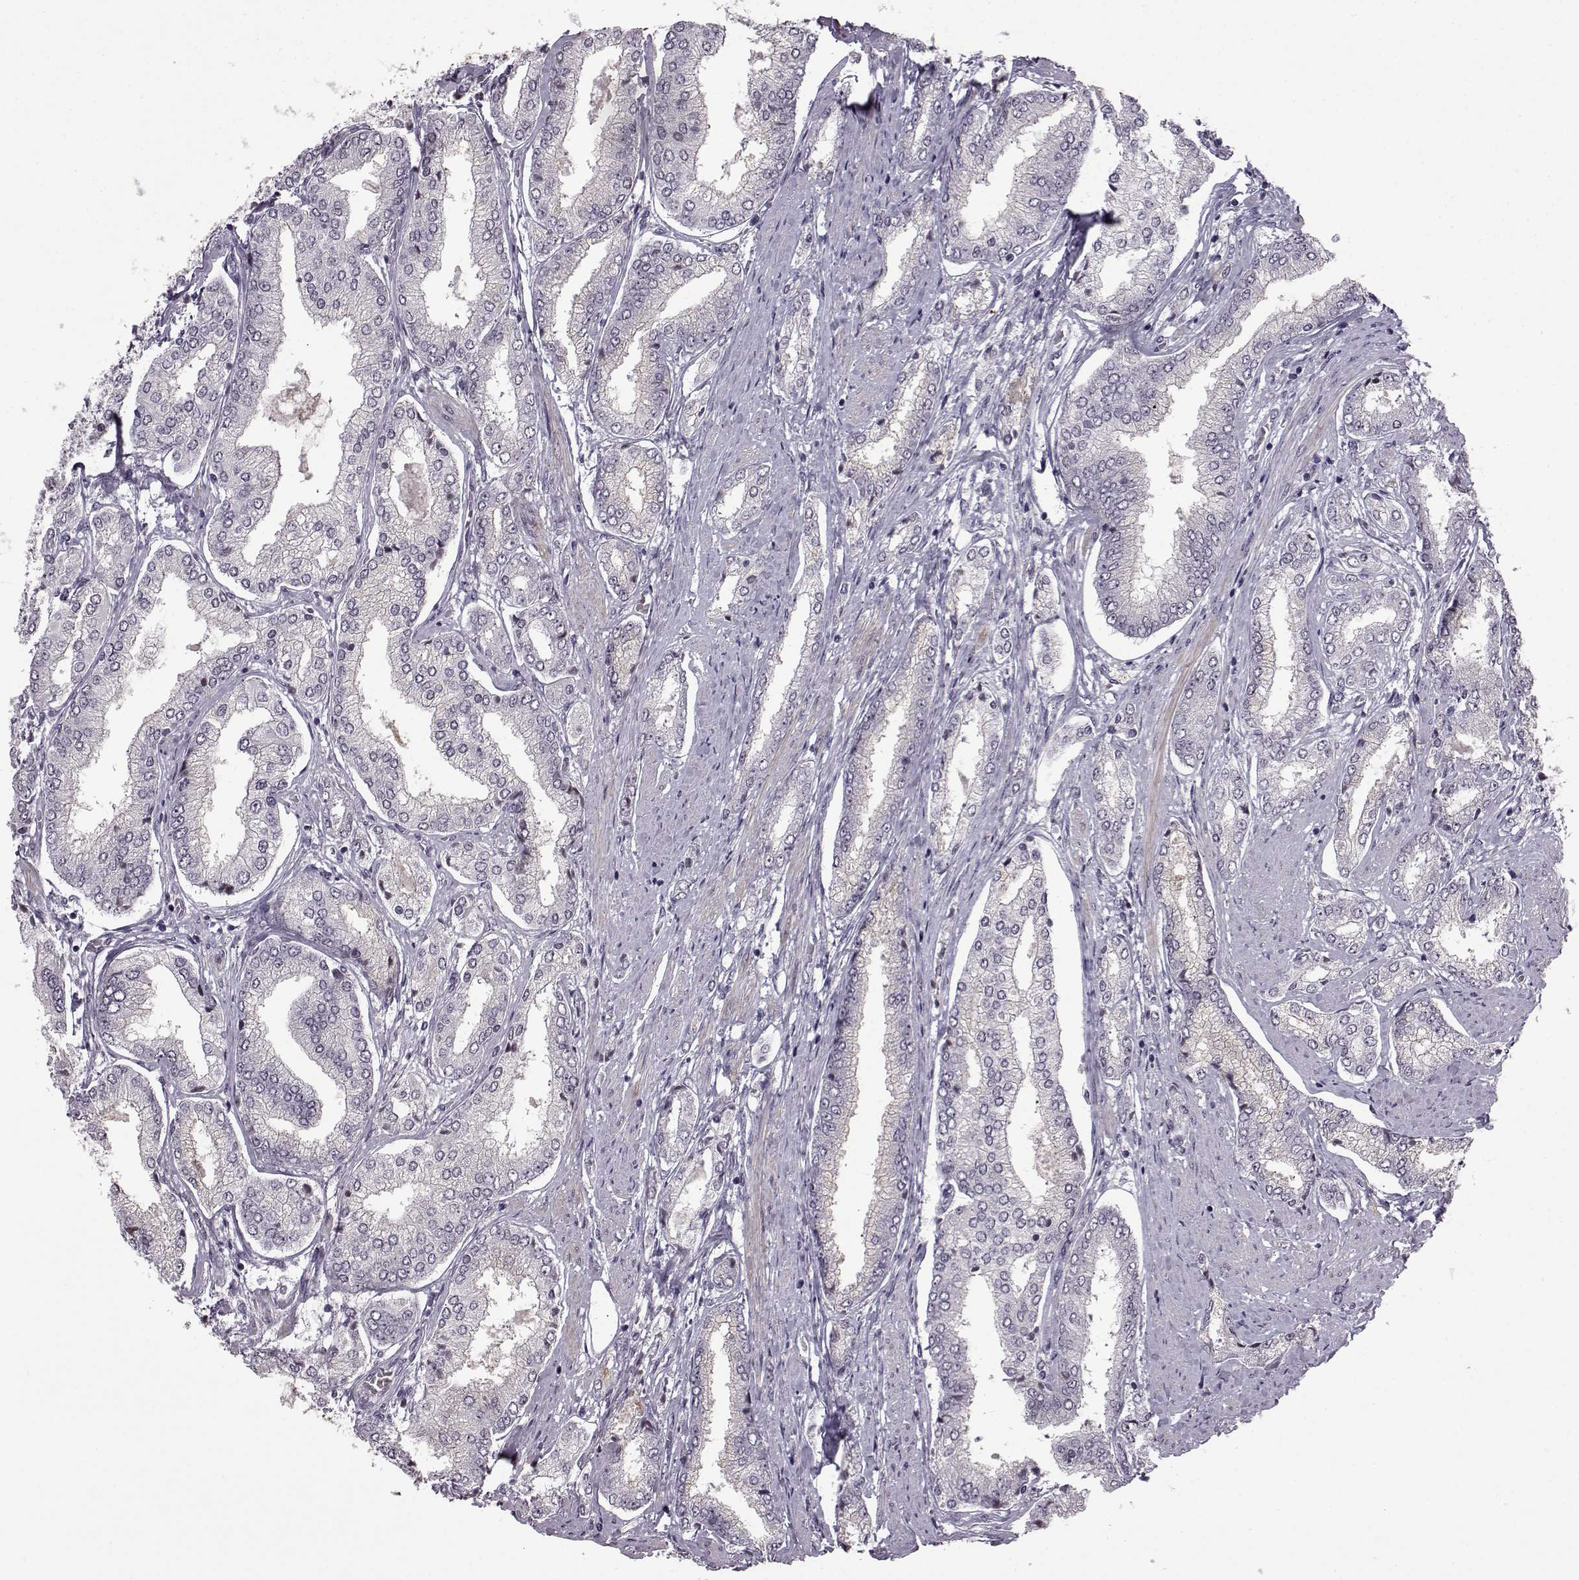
{"staining": {"intensity": "negative", "quantity": "none", "location": "none"}, "tissue": "prostate cancer", "cell_type": "Tumor cells", "image_type": "cancer", "snomed": [{"axis": "morphology", "description": "Adenocarcinoma, NOS"}, {"axis": "topography", "description": "Prostate"}], "caption": "High magnification brightfield microscopy of prostate adenocarcinoma stained with DAB (3,3'-diaminobenzidine) (brown) and counterstained with hematoxylin (blue): tumor cells show no significant positivity. The staining is performed using DAB (3,3'-diaminobenzidine) brown chromogen with nuclei counter-stained in using hematoxylin.", "gene": "SLC28A2", "patient": {"sex": "male", "age": 63}}